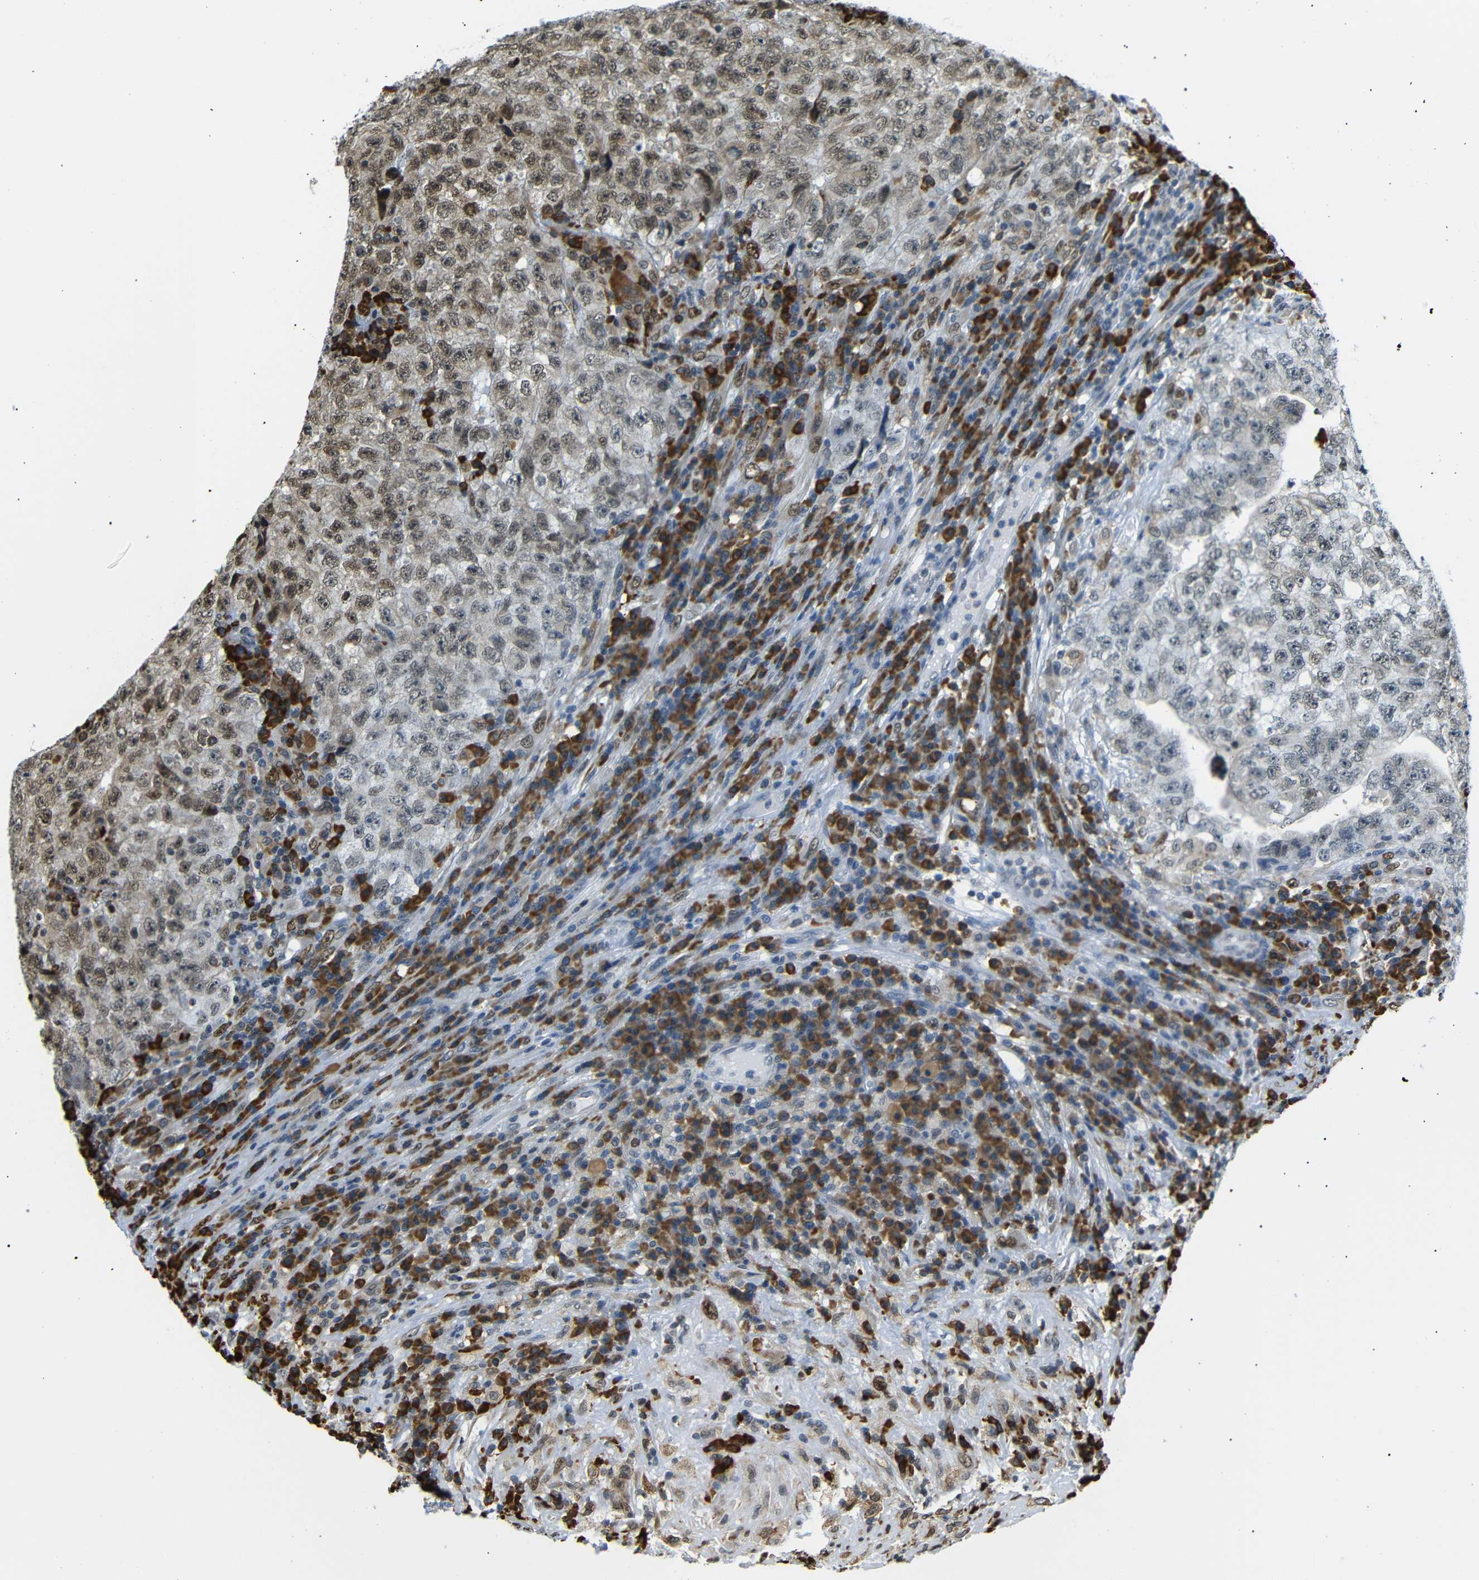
{"staining": {"intensity": "weak", "quantity": "25%-75%", "location": "cytoplasmic/membranous,nuclear"}, "tissue": "testis cancer", "cell_type": "Tumor cells", "image_type": "cancer", "snomed": [{"axis": "morphology", "description": "Necrosis, NOS"}, {"axis": "morphology", "description": "Carcinoma, Embryonal, NOS"}, {"axis": "topography", "description": "Testis"}], "caption": "IHC of human embryonal carcinoma (testis) reveals low levels of weak cytoplasmic/membranous and nuclear staining in approximately 25%-75% of tumor cells. The protein is shown in brown color, while the nuclei are stained blue.", "gene": "SPCS2", "patient": {"sex": "male", "age": 19}}